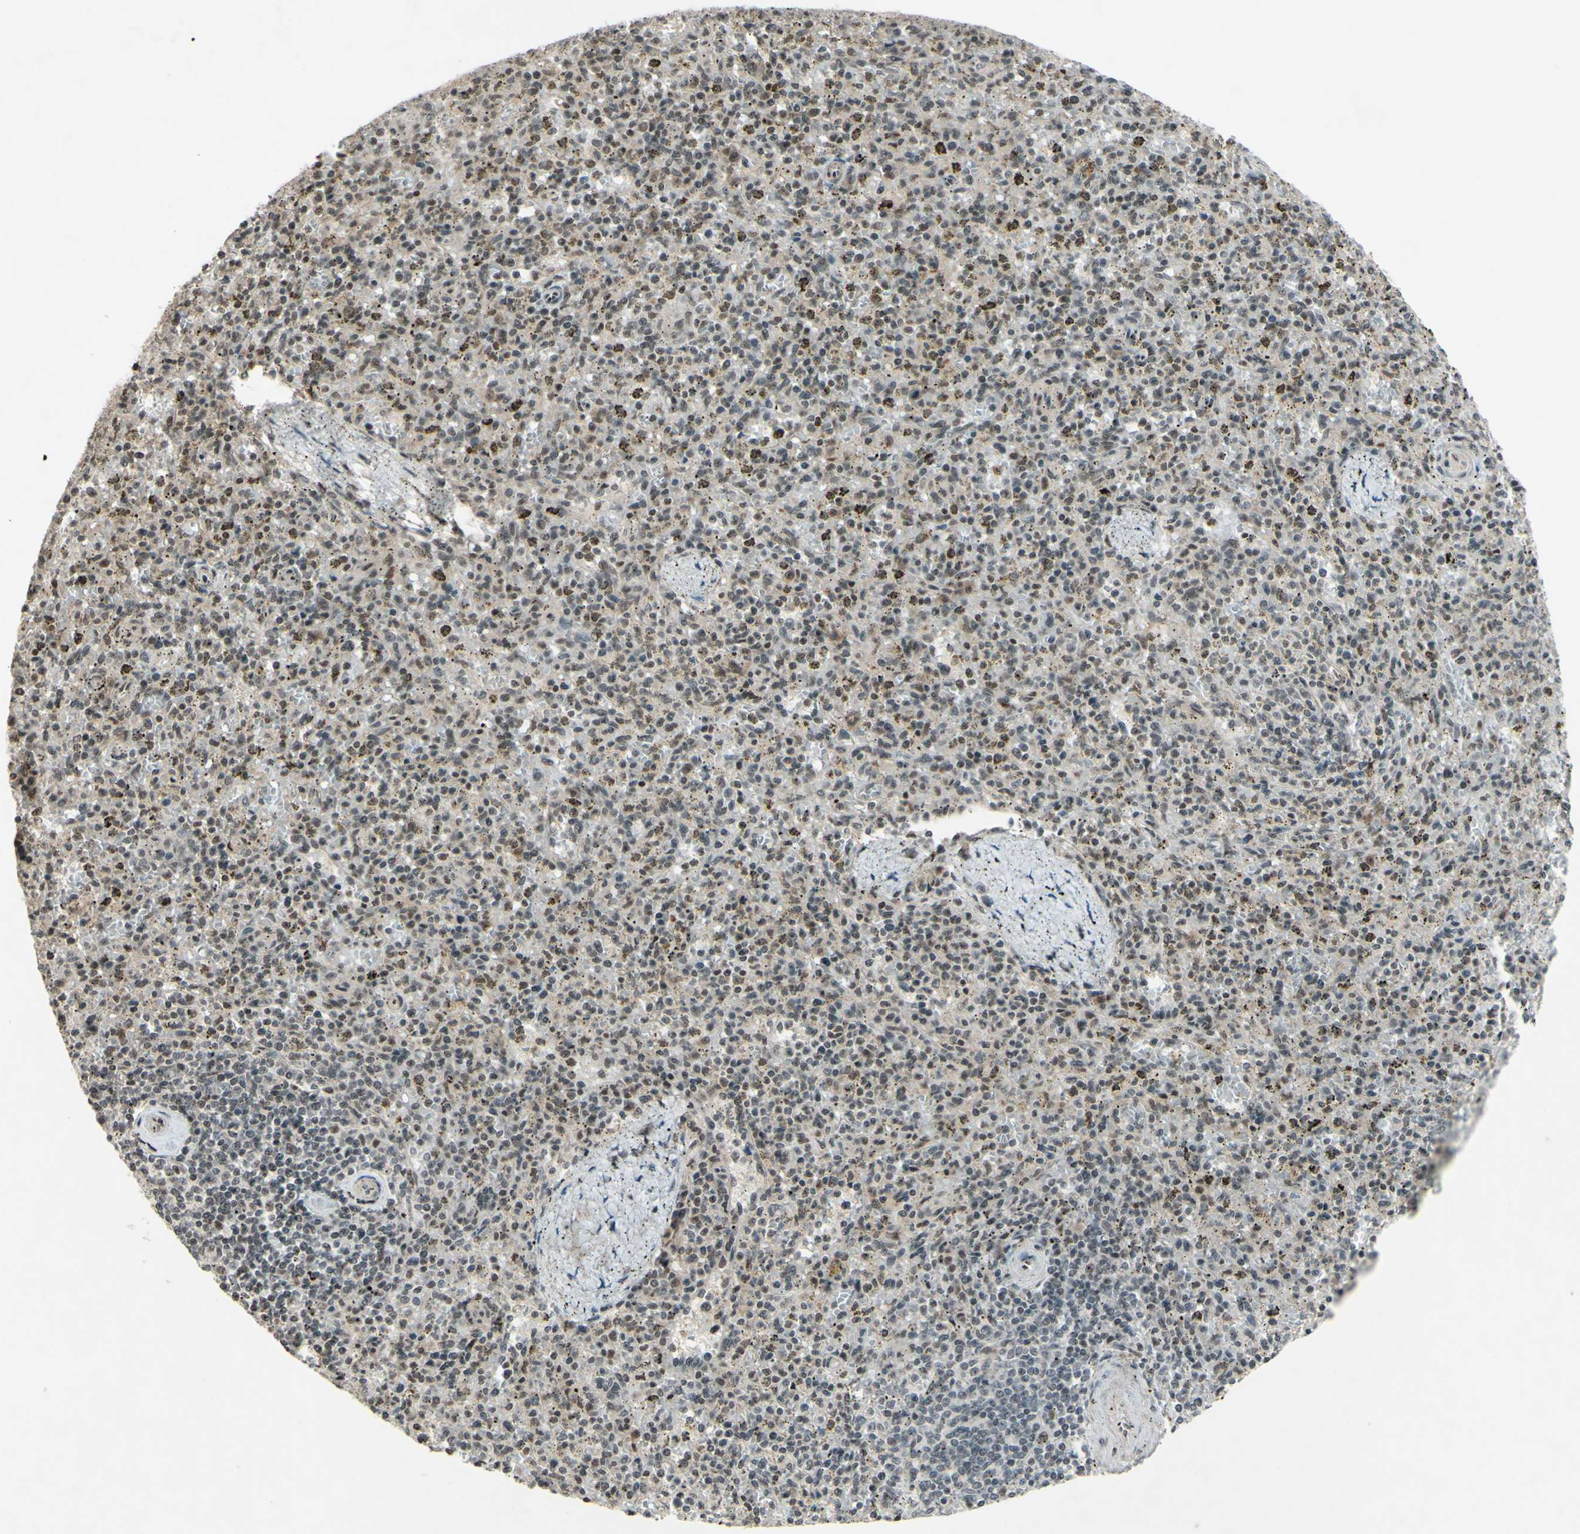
{"staining": {"intensity": "moderate", "quantity": "25%-75%", "location": "nuclear"}, "tissue": "spleen", "cell_type": "Cells in red pulp", "image_type": "normal", "snomed": [{"axis": "morphology", "description": "Normal tissue, NOS"}, {"axis": "topography", "description": "Spleen"}], "caption": "Immunohistochemical staining of benign human spleen demonstrates 25%-75% levels of moderate nuclear protein expression in about 25%-75% of cells in red pulp. The staining is performed using DAB (3,3'-diaminobenzidine) brown chromogen to label protein expression. The nuclei are counter-stained blue using hematoxylin.", "gene": "SNW1", "patient": {"sex": "male", "age": 72}}